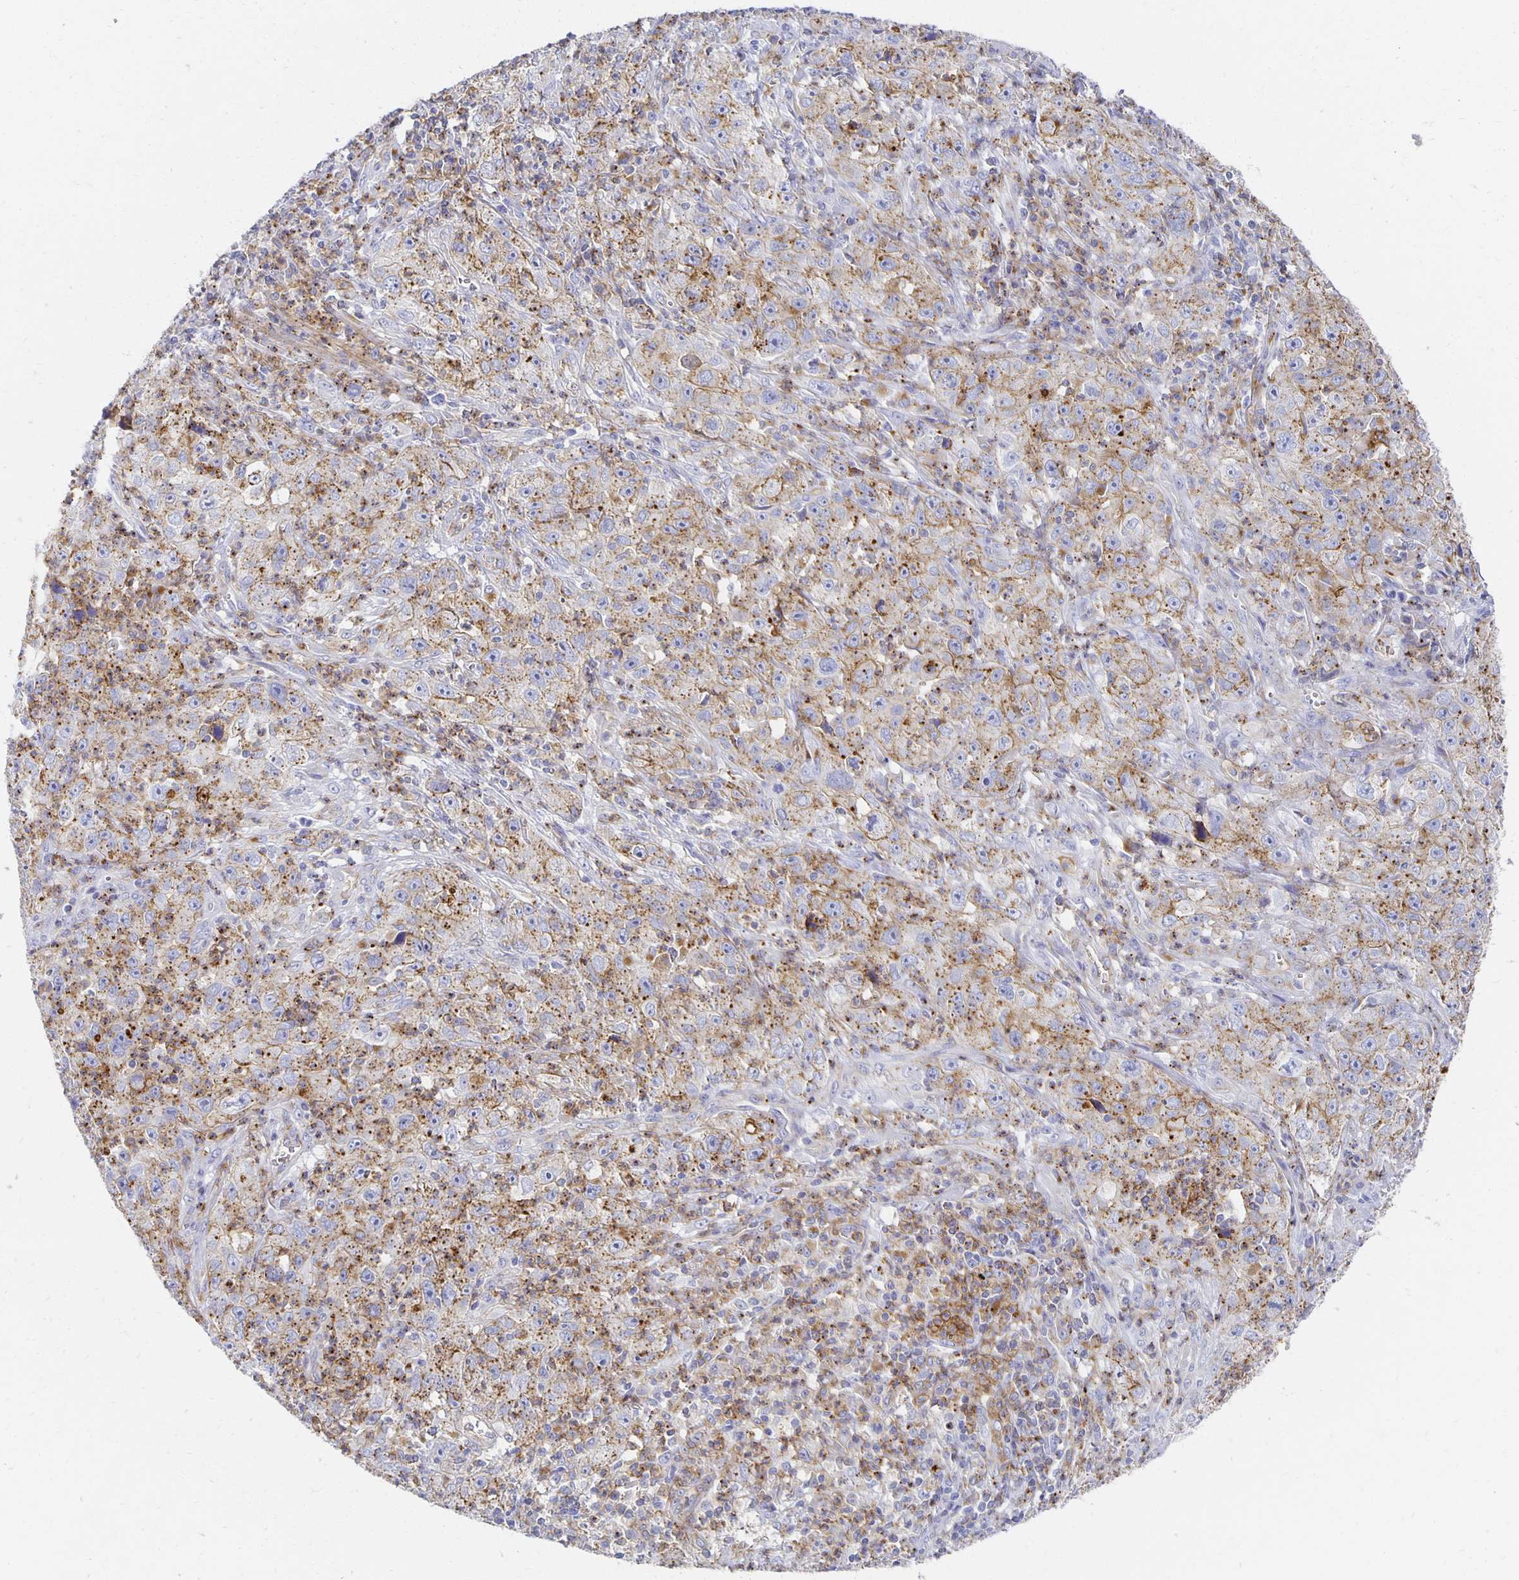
{"staining": {"intensity": "moderate", "quantity": ">75%", "location": "cytoplasmic/membranous"}, "tissue": "lung cancer", "cell_type": "Tumor cells", "image_type": "cancer", "snomed": [{"axis": "morphology", "description": "Squamous cell carcinoma, NOS"}, {"axis": "topography", "description": "Lung"}], "caption": "A histopathology image showing moderate cytoplasmic/membranous expression in about >75% of tumor cells in squamous cell carcinoma (lung), as visualized by brown immunohistochemical staining.", "gene": "TAAR1", "patient": {"sex": "male", "age": 71}}